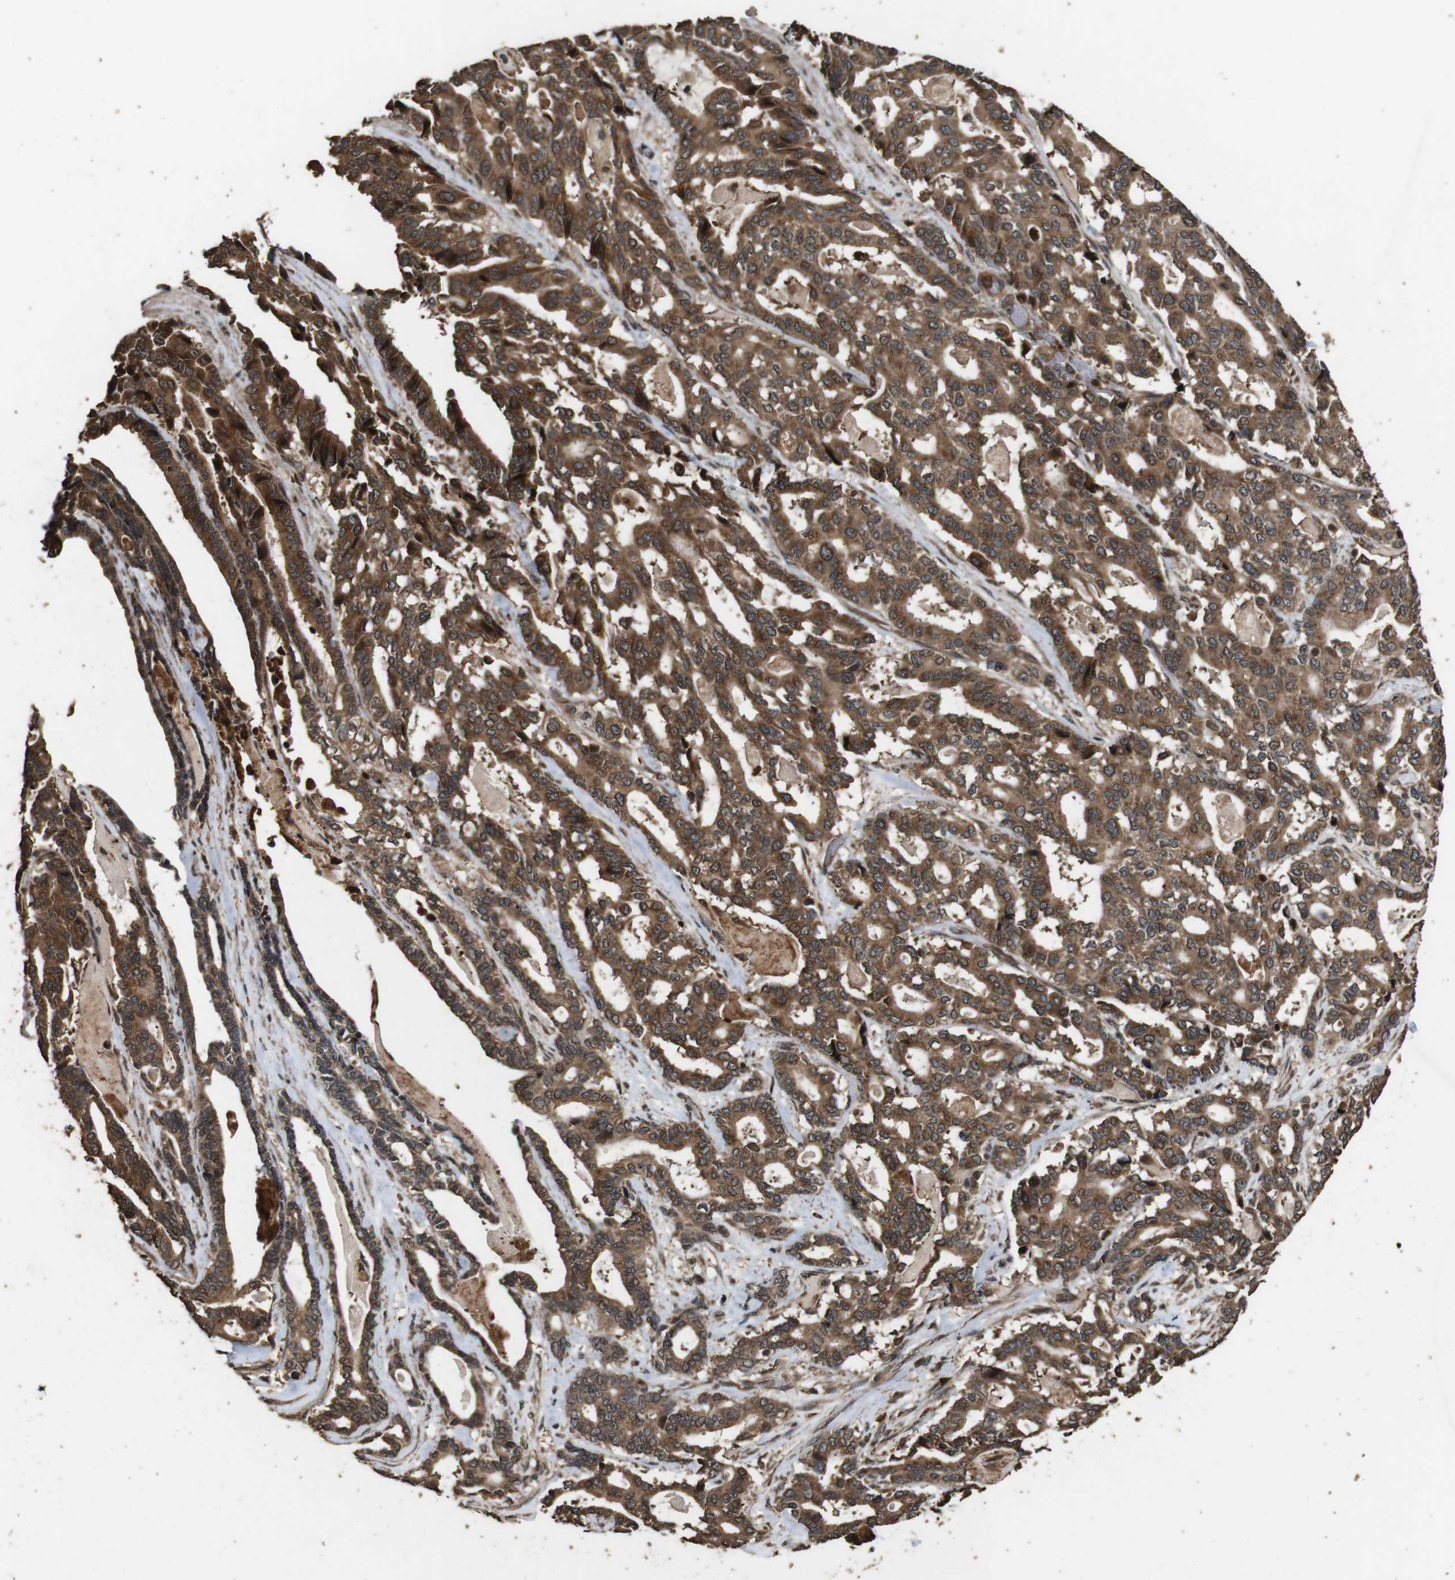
{"staining": {"intensity": "strong", "quantity": ">75%", "location": "cytoplasmic/membranous"}, "tissue": "pancreatic cancer", "cell_type": "Tumor cells", "image_type": "cancer", "snomed": [{"axis": "morphology", "description": "Adenocarcinoma, NOS"}, {"axis": "topography", "description": "Pancreas"}], "caption": "Pancreatic cancer tissue demonstrates strong cytoplasmic/membranous positivity in about >75% of tumor cells", "gene": "RRAS2", "patient": {"sex": "male", "age": 63}}